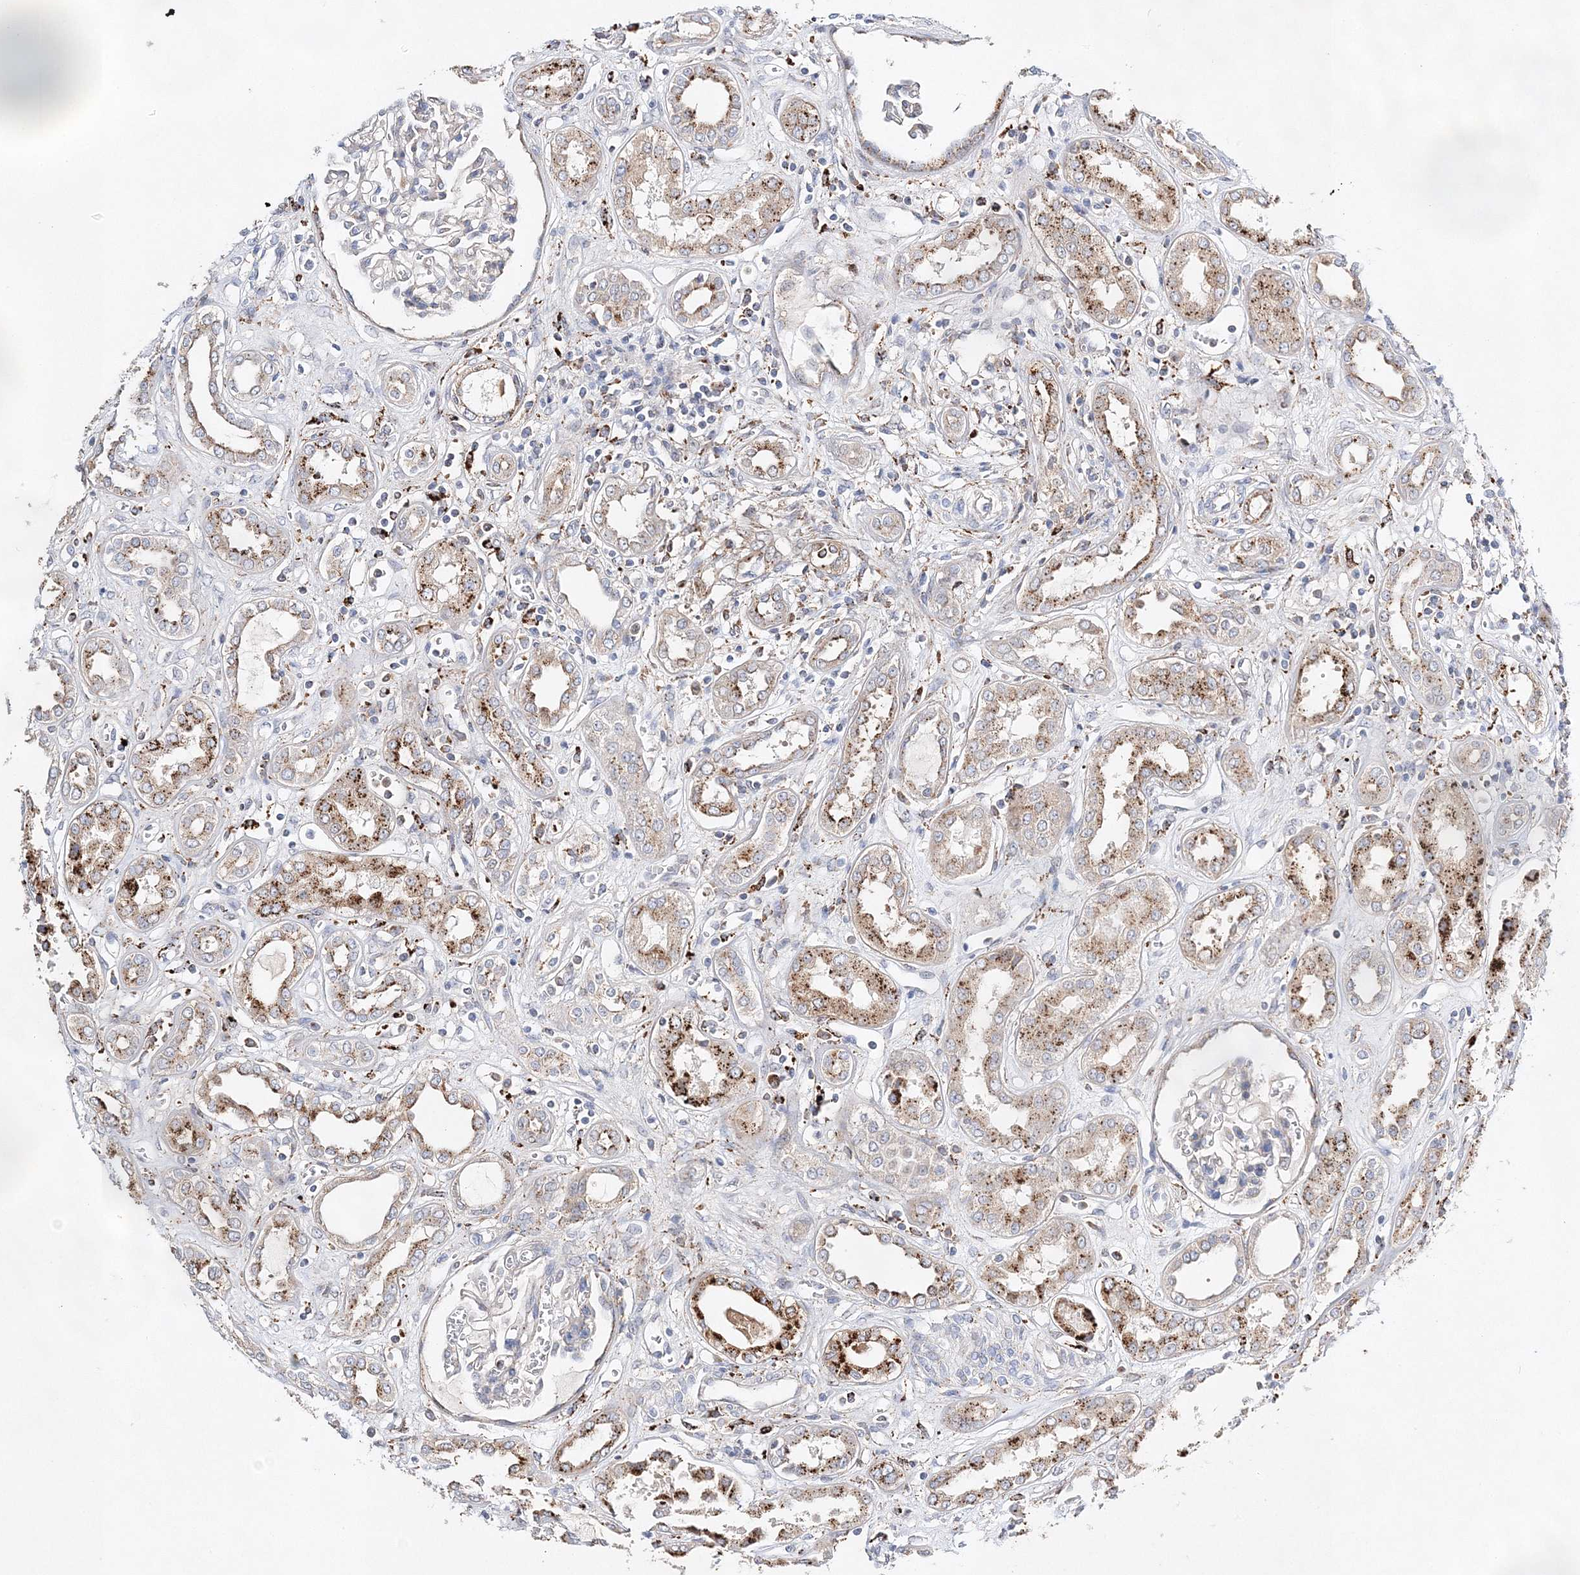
{"staining": {"intensity": "weak", "quantity": "25%-75%", "location": "cytoplasmic/membranous"}, "tissue": "kidney", "cell_type": "Cells in glomeruli", "image_type": "normal", "snomed": [{"axis": "morphology", "description": "Normal tissue, NOS"}, {"axis": "topography", "description": "Kidney"}], "caption": "Immunohistochemical staining of unremarkable human kidney exhibits low levels of weak cytoplasmic/membranous staining in approximately 25%-75% of cells in glomeruli. The staining was performed using DAB to visualize the protein expression in brown, while the nuclei were stained in blue with hematoxylin (Magnification: 20x).", "gene": "C3orf38", "patient": {"sex": "male", "age": 59}}